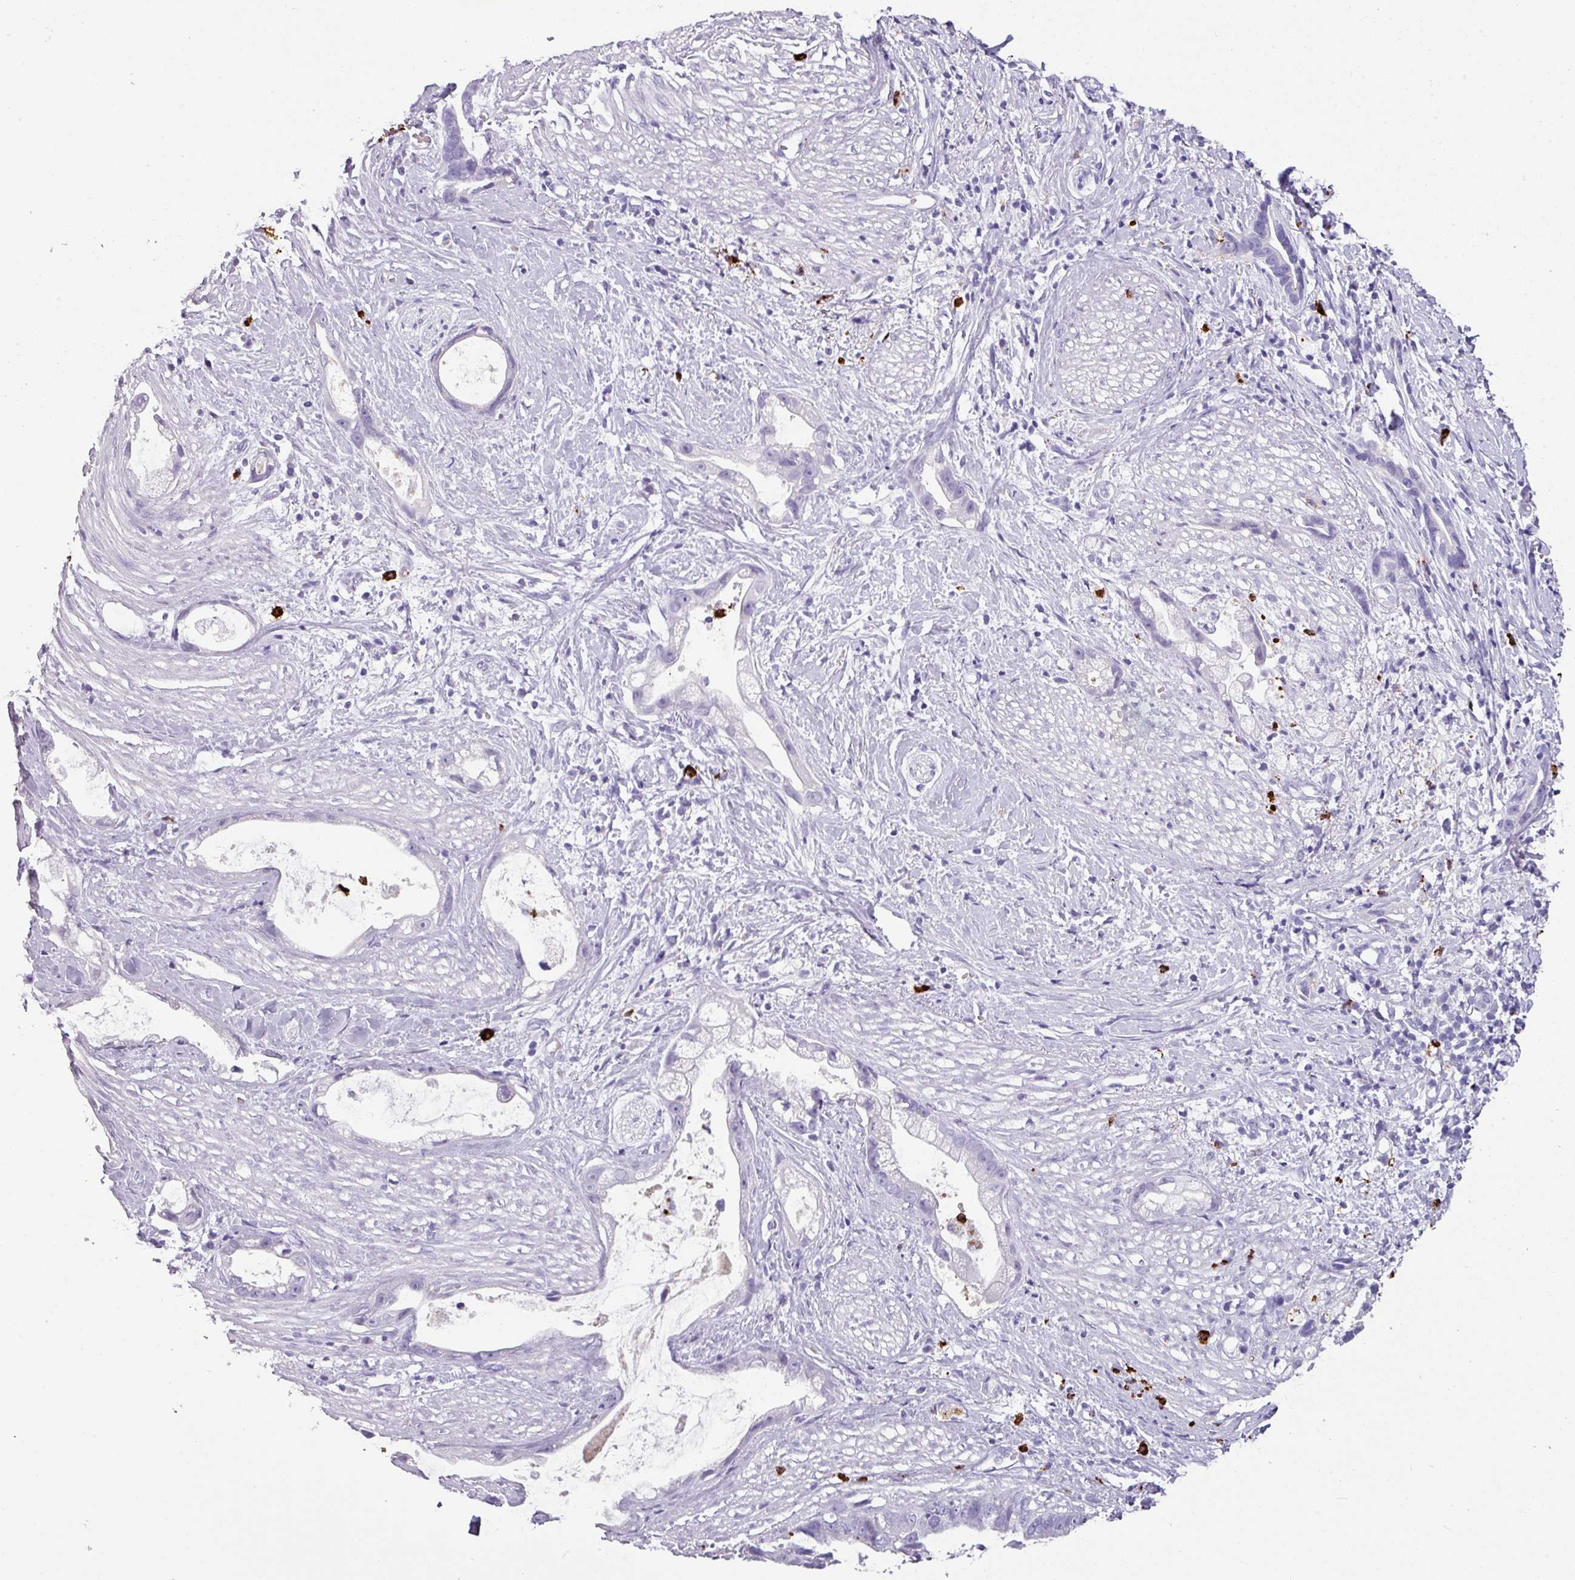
{"staining": {"intensity": "negative", "quantity": "none", "location": "none"}, "tissue": "stomach cancer", "cell_type": "Tumor cells", "image_type": "cancer", "snomed": [{"axis": "morphology", "description": "Adenocarcinoma, NOS"}, {"axis": "topography", "description": "Stomach"}], "caption": "Stomach cancer stained for a protein using immunohistochemistry displays no expression tumor cells.", "gene": "CTSG", "patient": {"sex": "male", "age": 55}}